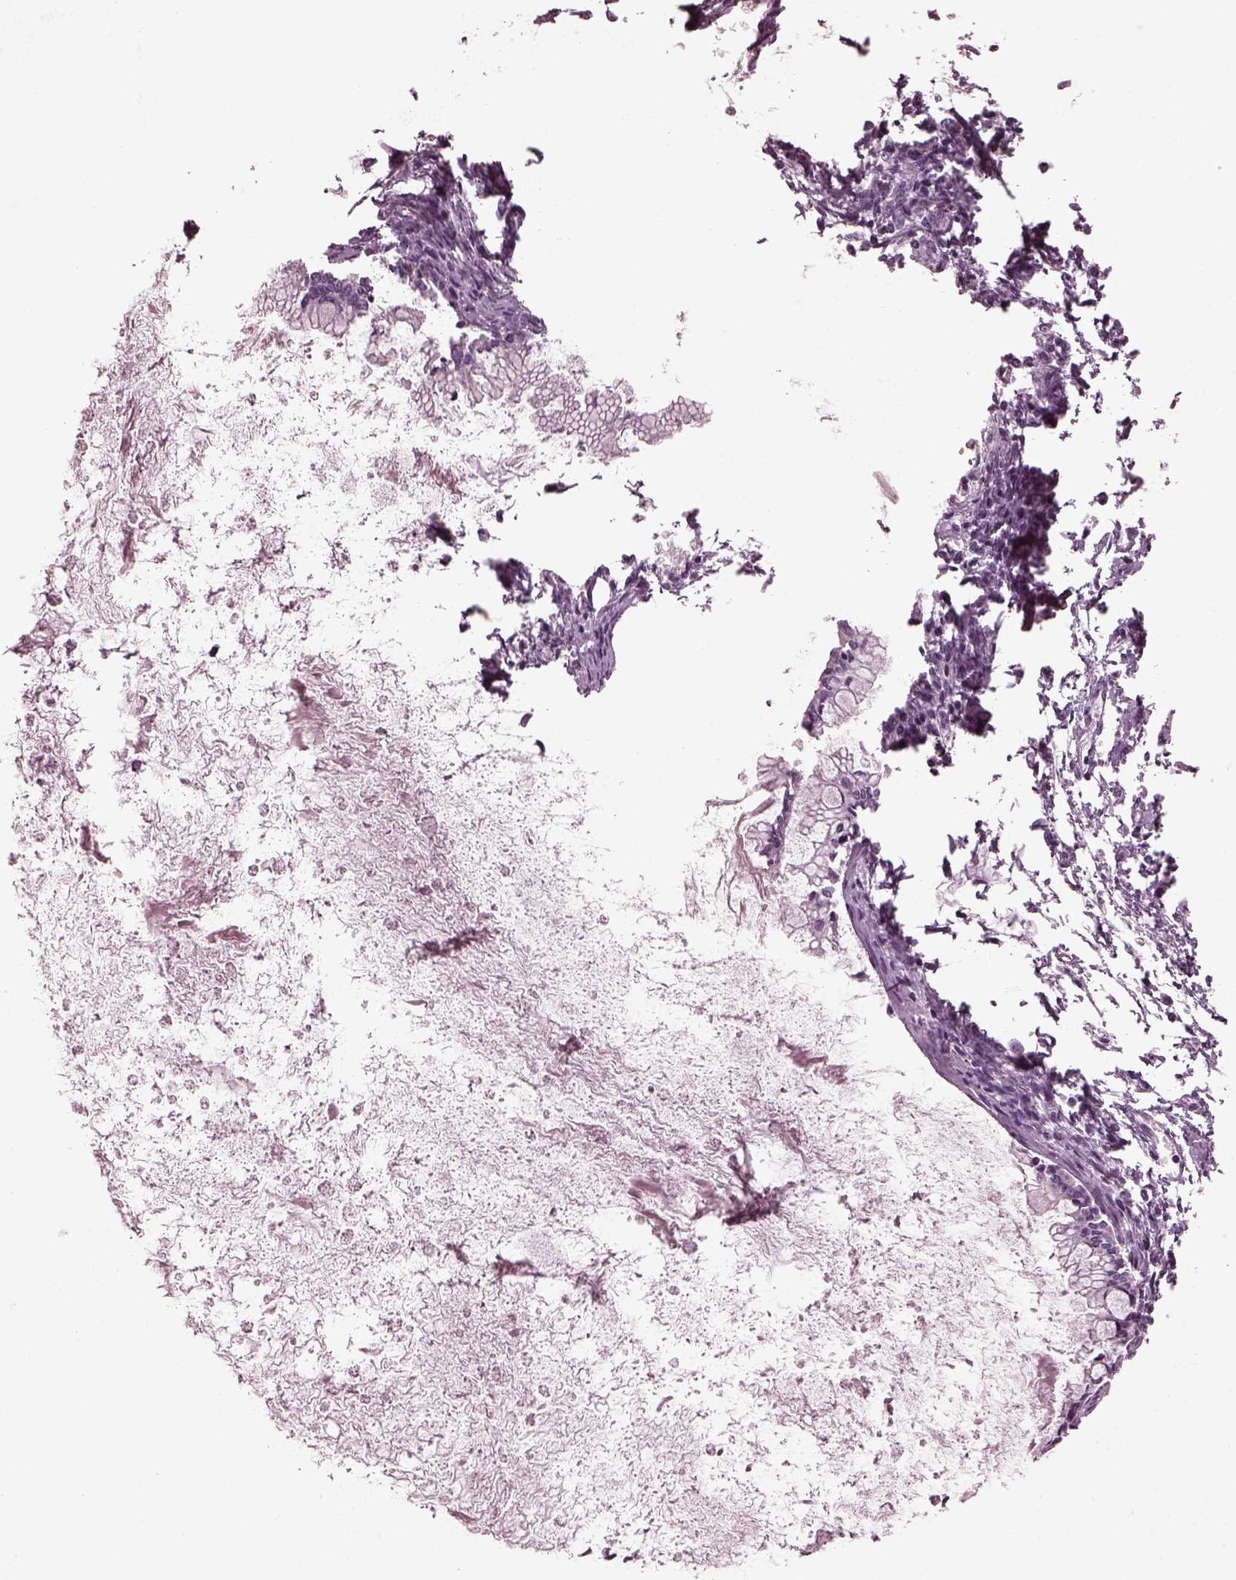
{"staining": {"intensity": "negative", "quantity": "none", "location": "none"}, "tissue": "ovarian cancer", "cell_type": "Tumor cells", "image_type": "cancer", "snomed": [{"axis": "morphology", "description": "Cystadenocarcinoma, mucinous, NOS"}, {"axis": "topography", "description": "Ovary"}], "caption": "A histopathology image of ovarian cancer stained for a protein displays no brown staining in tumor cells.", "gene": "MIB2", "patient": {"sex": "female", "age": 67}}